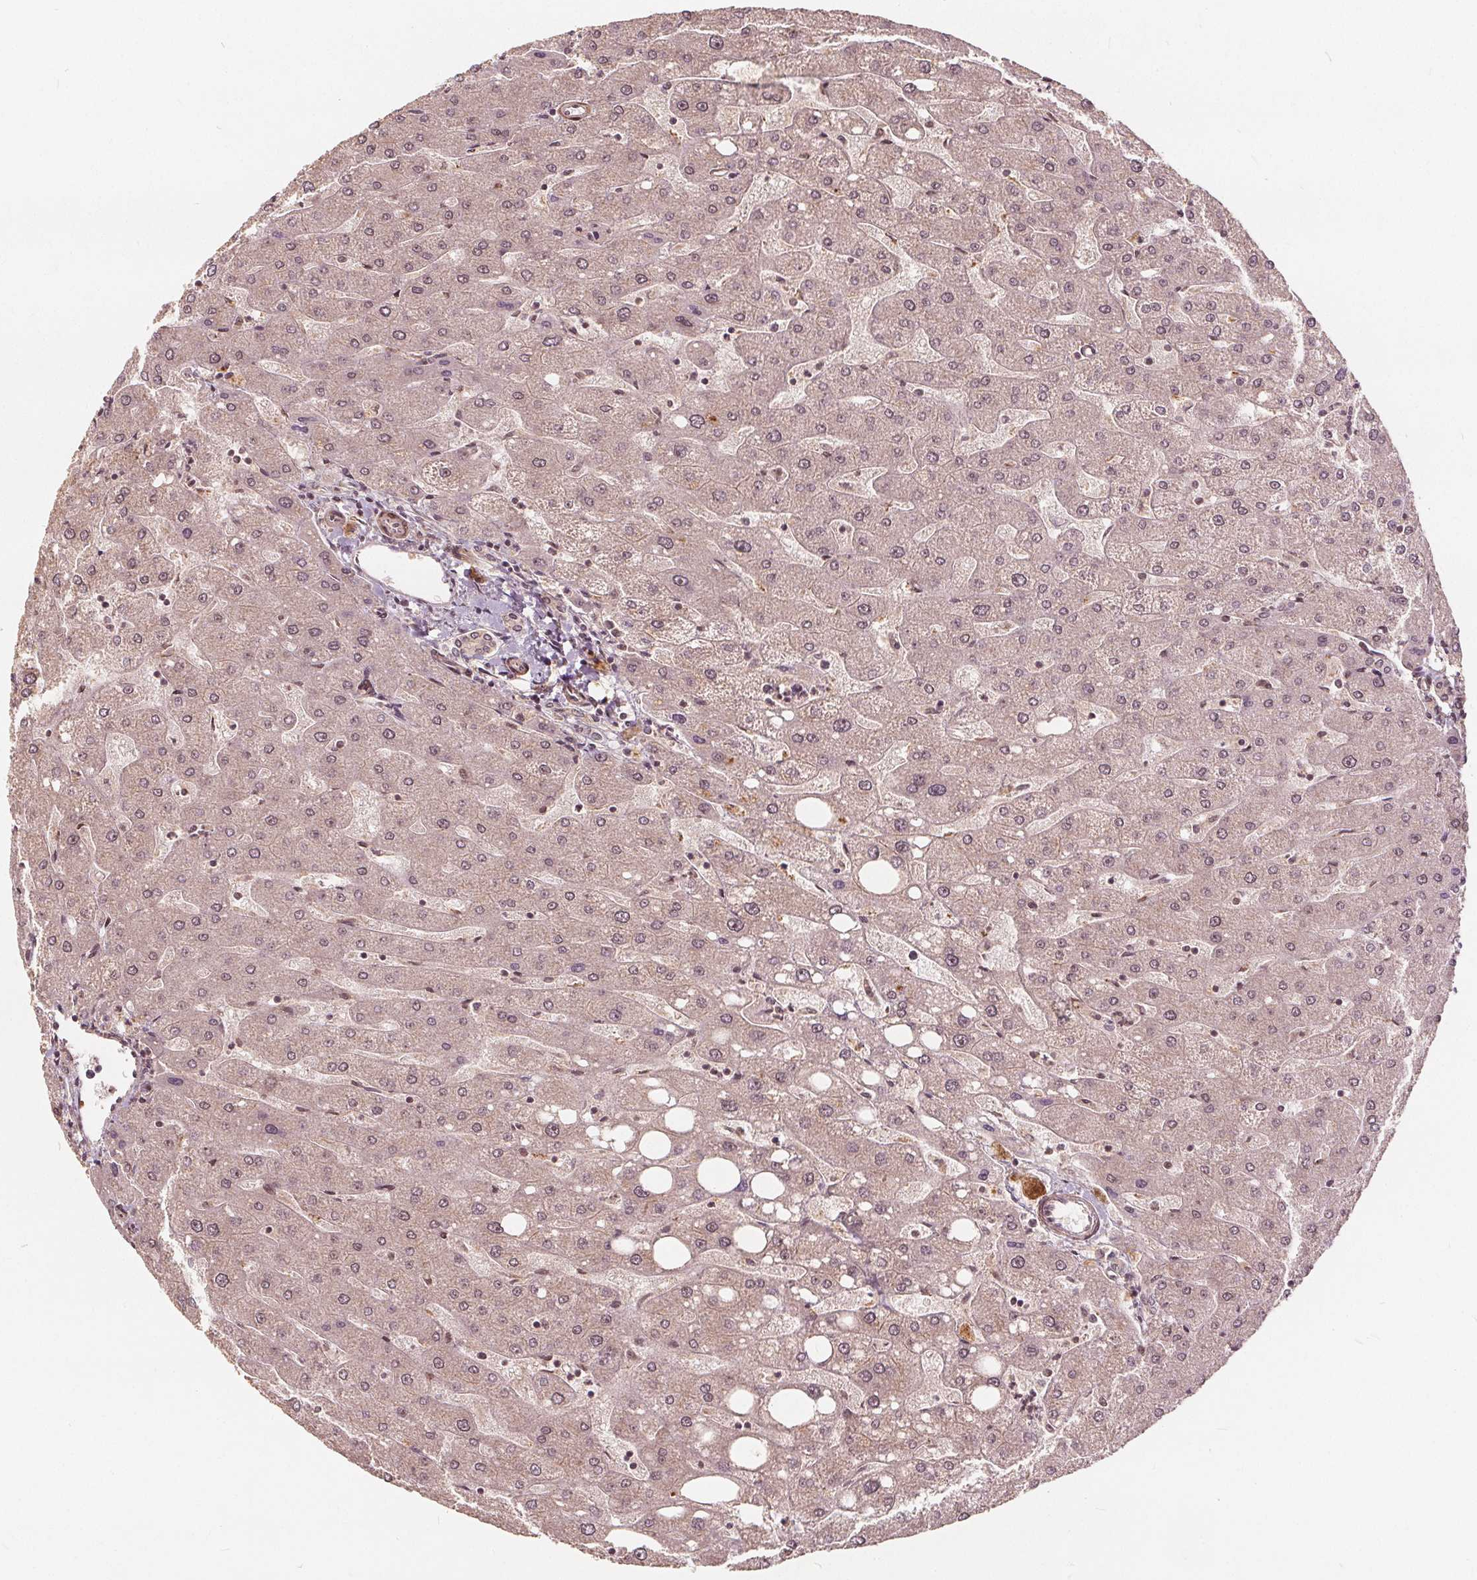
{"staining": {"intensity": "weak", "quantity": "25%-75%", "location": "nuclear"}, "tissue": "liver", "cell_type": "Cholangiocytes", "image_type": "normal", "snomed": [{"axis": "morphology", "description": "Normal tissue, NOS"}, {"axis": "topography", "description": "Liver"}], "caption": "A brown stain labels weak nuclear positivity of a protein in cholangiocytes of unremarkable liver.", "gene": "PPP1CB", "patient": {"sex": "male", "age": 67}}